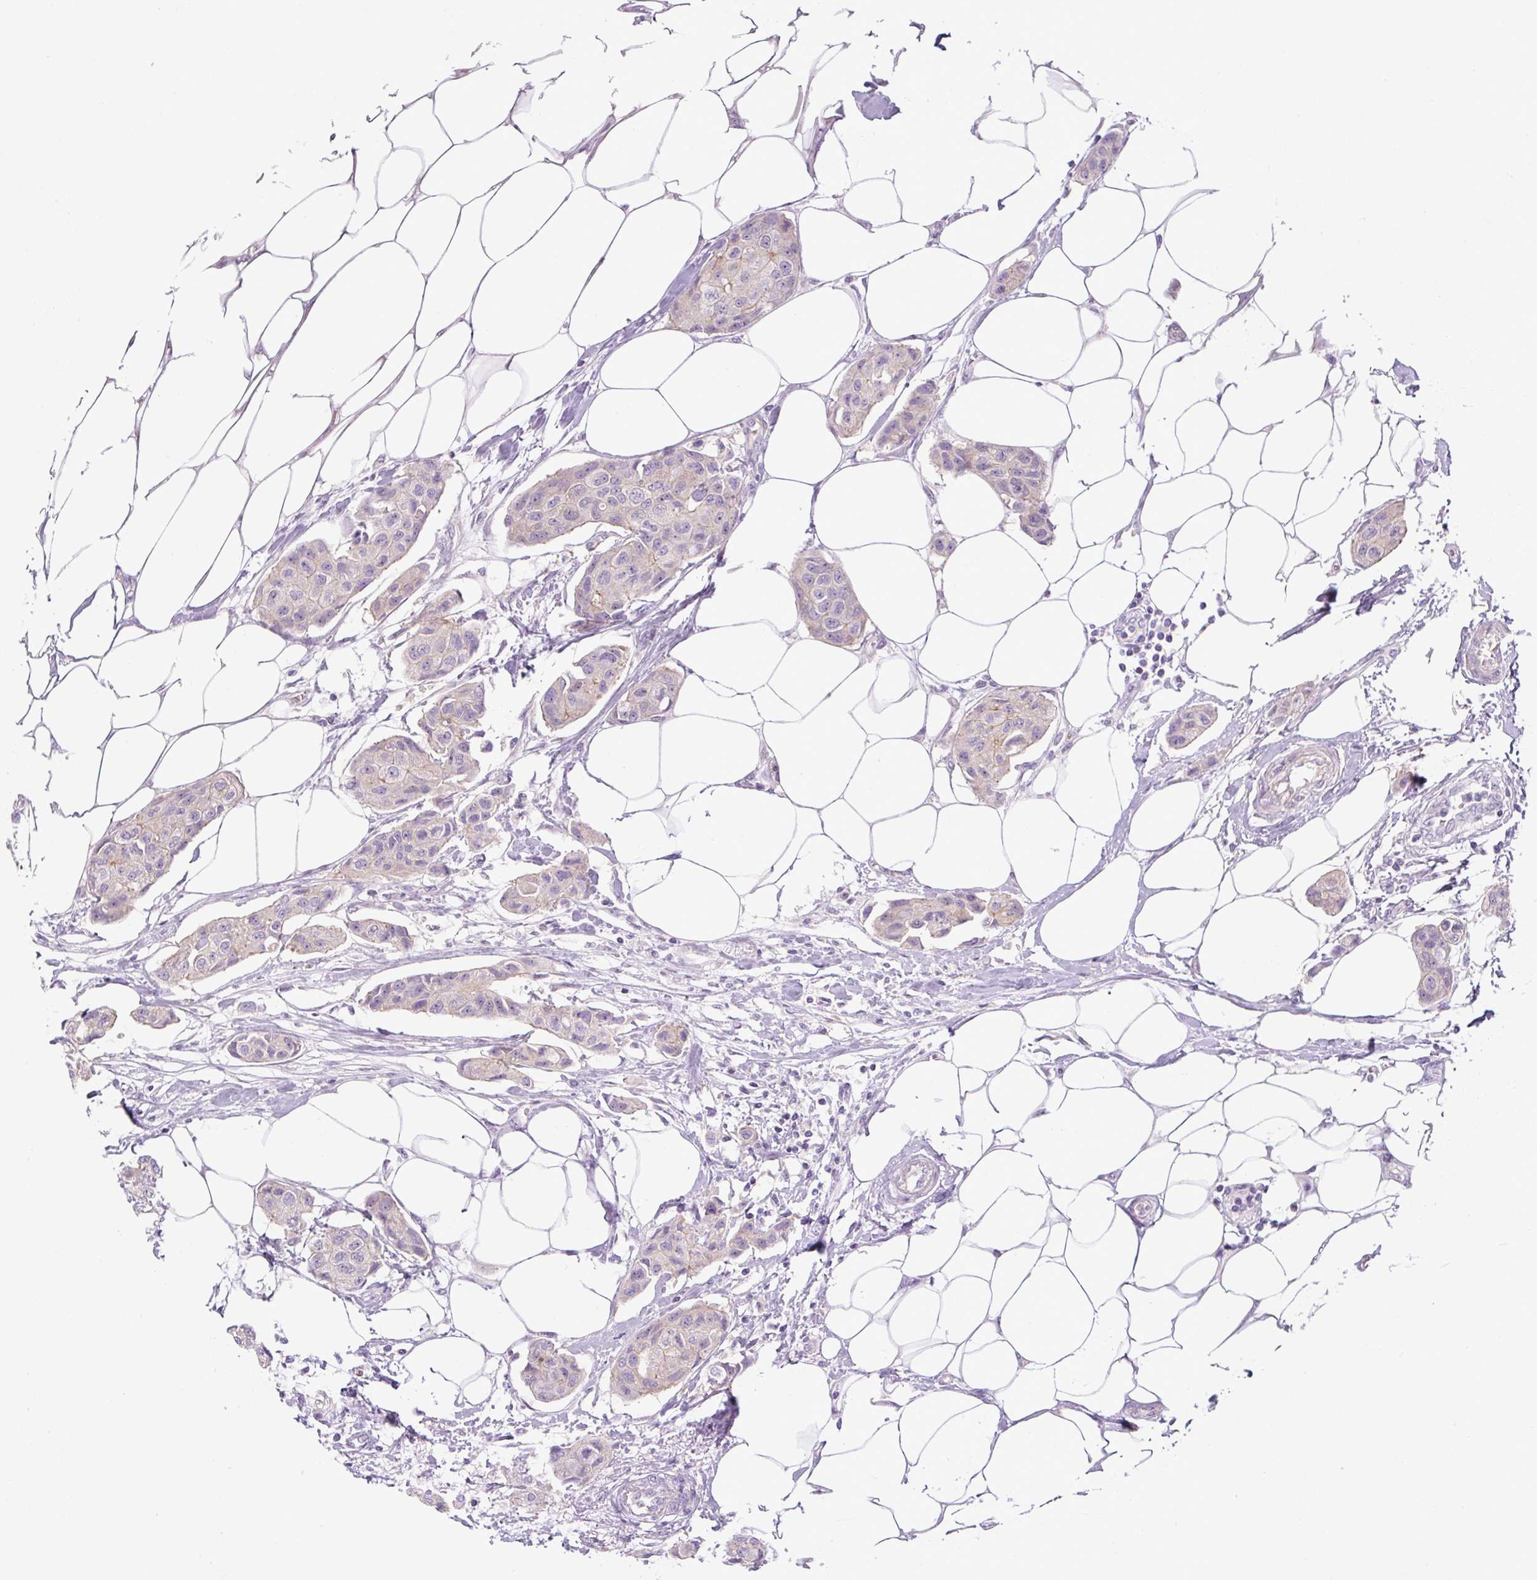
{"staining": {"intensity": "negative", "quantity": "none", "location": "none"}, "tissue": "breast cancer", "cell_type": "Tumor cells", "image_type": "cancer", "snomed": [{"axis": "morphology", "description": "Duct carcinoma"}, {"axis": "topography", "description": "Breast"}, {"axis": "topography", "description": "Lymph node"}], "caption": "DAB (3,3'-diaminobenzidine) immunohistochemical staining of breast cancer shows no significant staining in tumor cells. (Immunohistochemistry (ihc), brightfield microscopy, high magnification).", "gene": "ADAMTS19", "patient": {"sex": "female", "age": 80}}